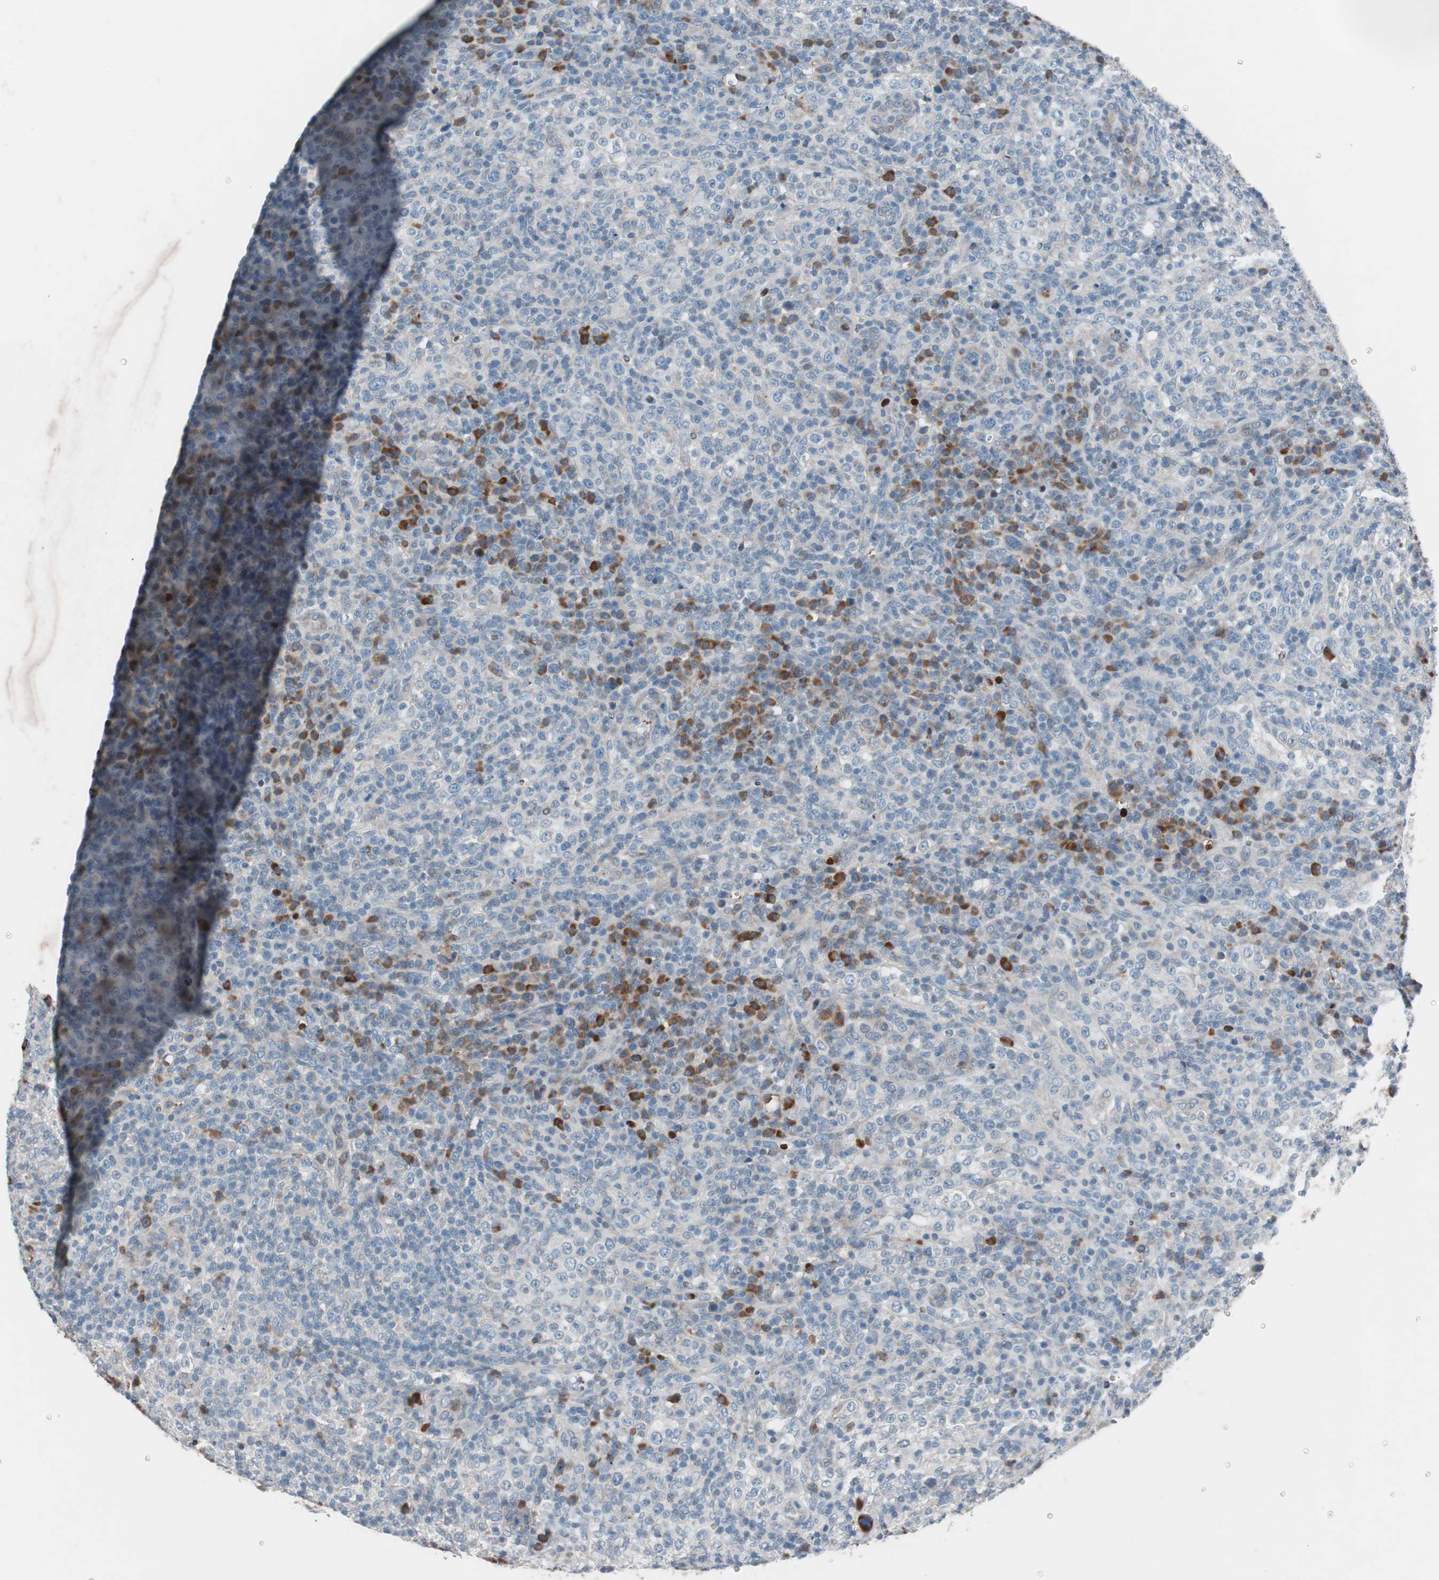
{"staining": {"intensity": "strong", "quantity": "<25%", "location": "cytoplasmic/membranous"}, "tissue": "lymphoma", "cell_type": "Tumor cells", "image_type": "cancer", "snomed": [{"axis": "morphology", "description": "Malignant lymphoma, non-Hodgkin's type, High grade"}, {"axis": "topography", "description": "Lymph node"}], "caption": "Immunohistochemistry (IHC) photomicrograph of neoplastic tissue: human lymphoma stained using immunohistochemistry (IHC) shows medium levels of strong protein expression localized specifically in the cytoplasmic/membranous of tumor cells, appearing as a cytoplasmic/membranous brown color.", "gene": "GRB7", "patient": {"sex": "female", "age": 76}}